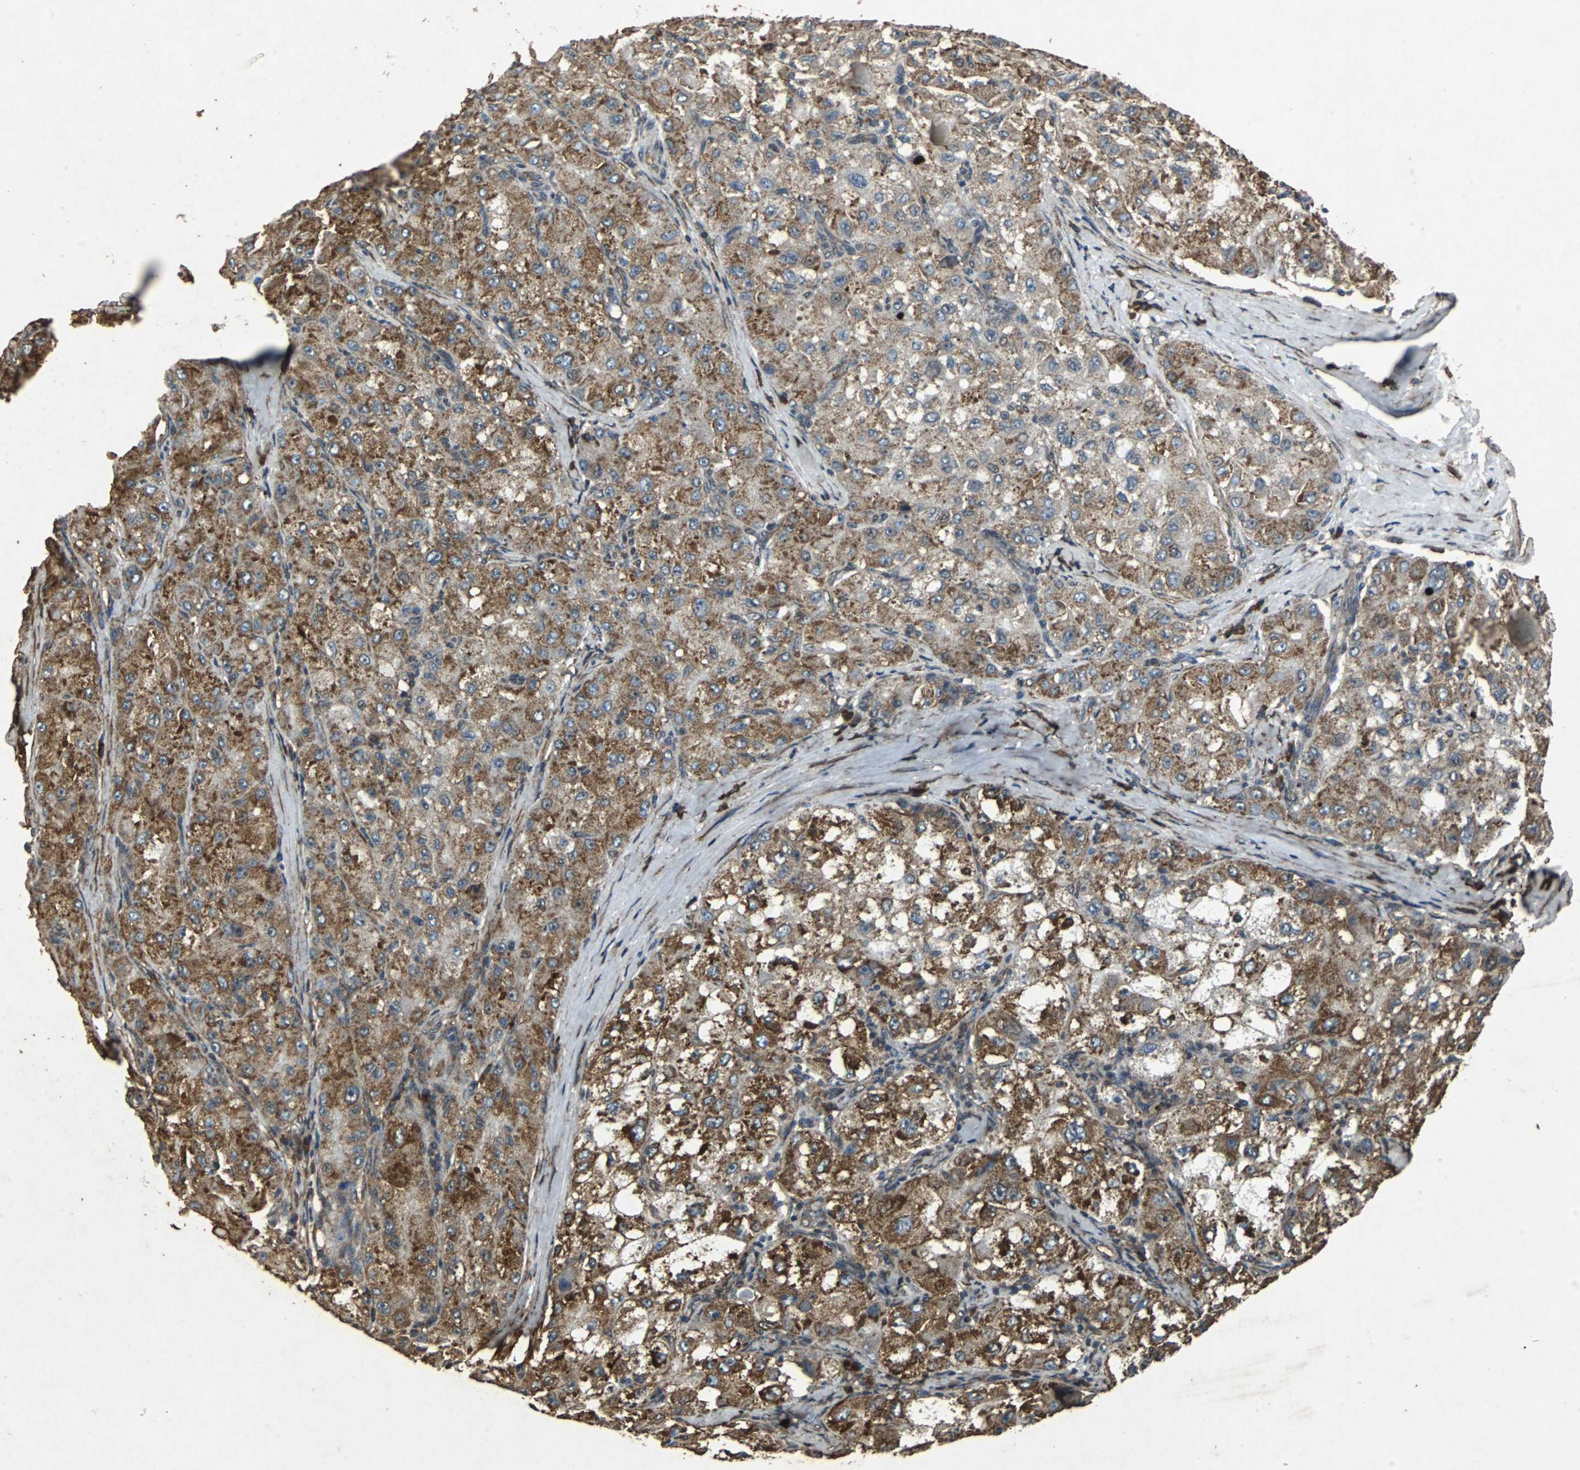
{"staining": {"intensity": "moderate", "quantity": ">75%", "location": "cytoplasmic/membranous"}, "tissue": "liver cancer", "cell_type": "Tumor cells", "image_type": "cancer", "snomed": [{"axis": "morphology", "description": "Carcinoma, Hepatocellular, NOS"}, {"axis": "topography", "description": "Liver"}], "caption": "About >75% of tumor cells in human liver cancer (hepatocellular carcinoma) display moderate cytoplasmic/membranous protein expression as visualized by brown immunohistochemical staining.", "gene": "NAA10", "patient": {"sex": "male", "age": 80}}